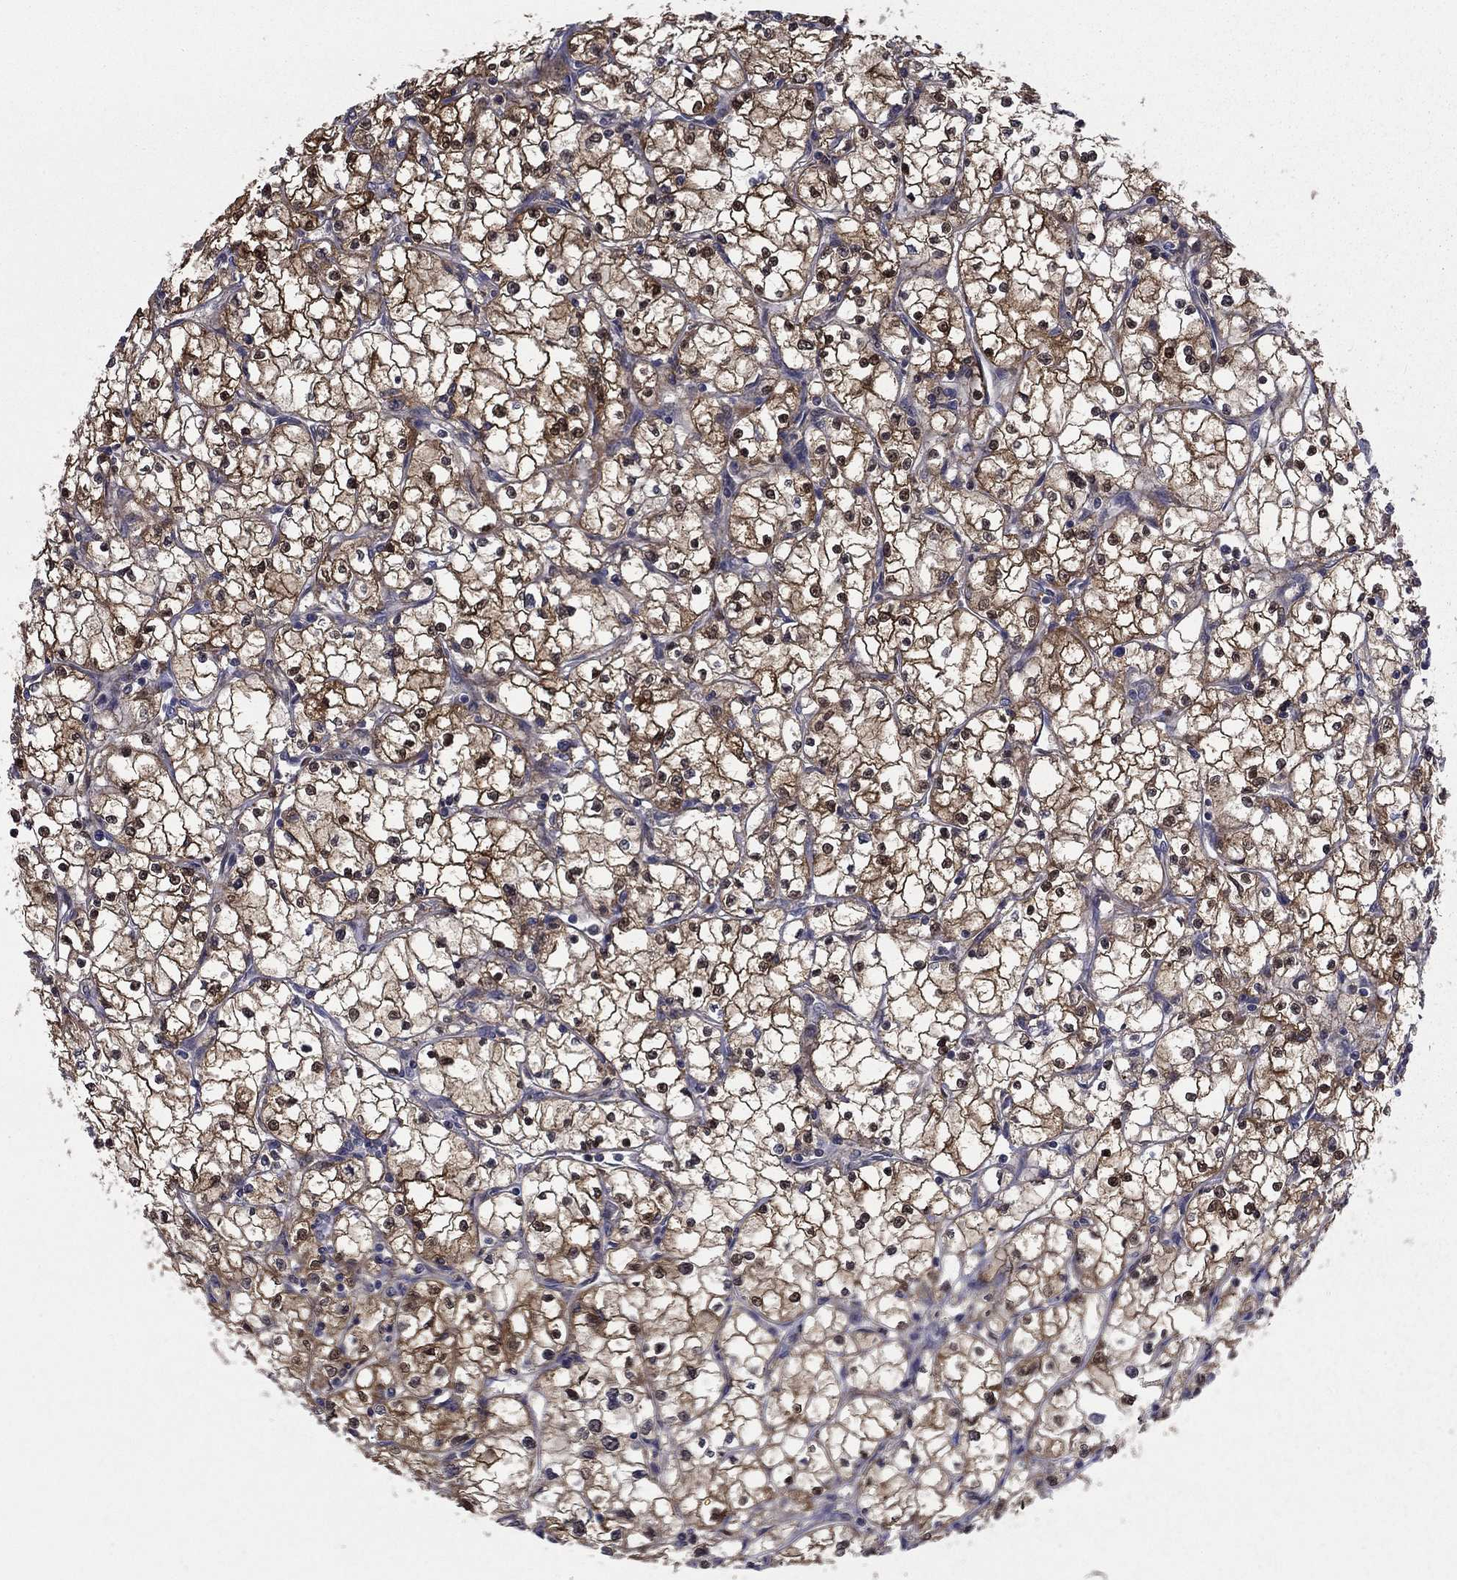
{"staining": {"intensity": "strong", "quantity": ">75%", "location": "cytoplasmic/membranous,nuclear"}, "tissue": "renal cancer", "cell_type": "Tumor cells", "image_type": "cancer", "snomed": [{"axis": "morphology", "description": "Adenocarcinoma, NOS"}, {"axis": "topography", "description": "Kidney"}], "caption": "Renal adenocarcinoma stained for a protein demonstrates strong cytoplasmic/membranous and nuclear positivity in tumor cells. (DAB (3,3'-diaminobenzidine) IHC, brown staining for protein, blue staining for nuclei).", "gene": "NIT2", "patient": {"sex": "male", "age": 67}}